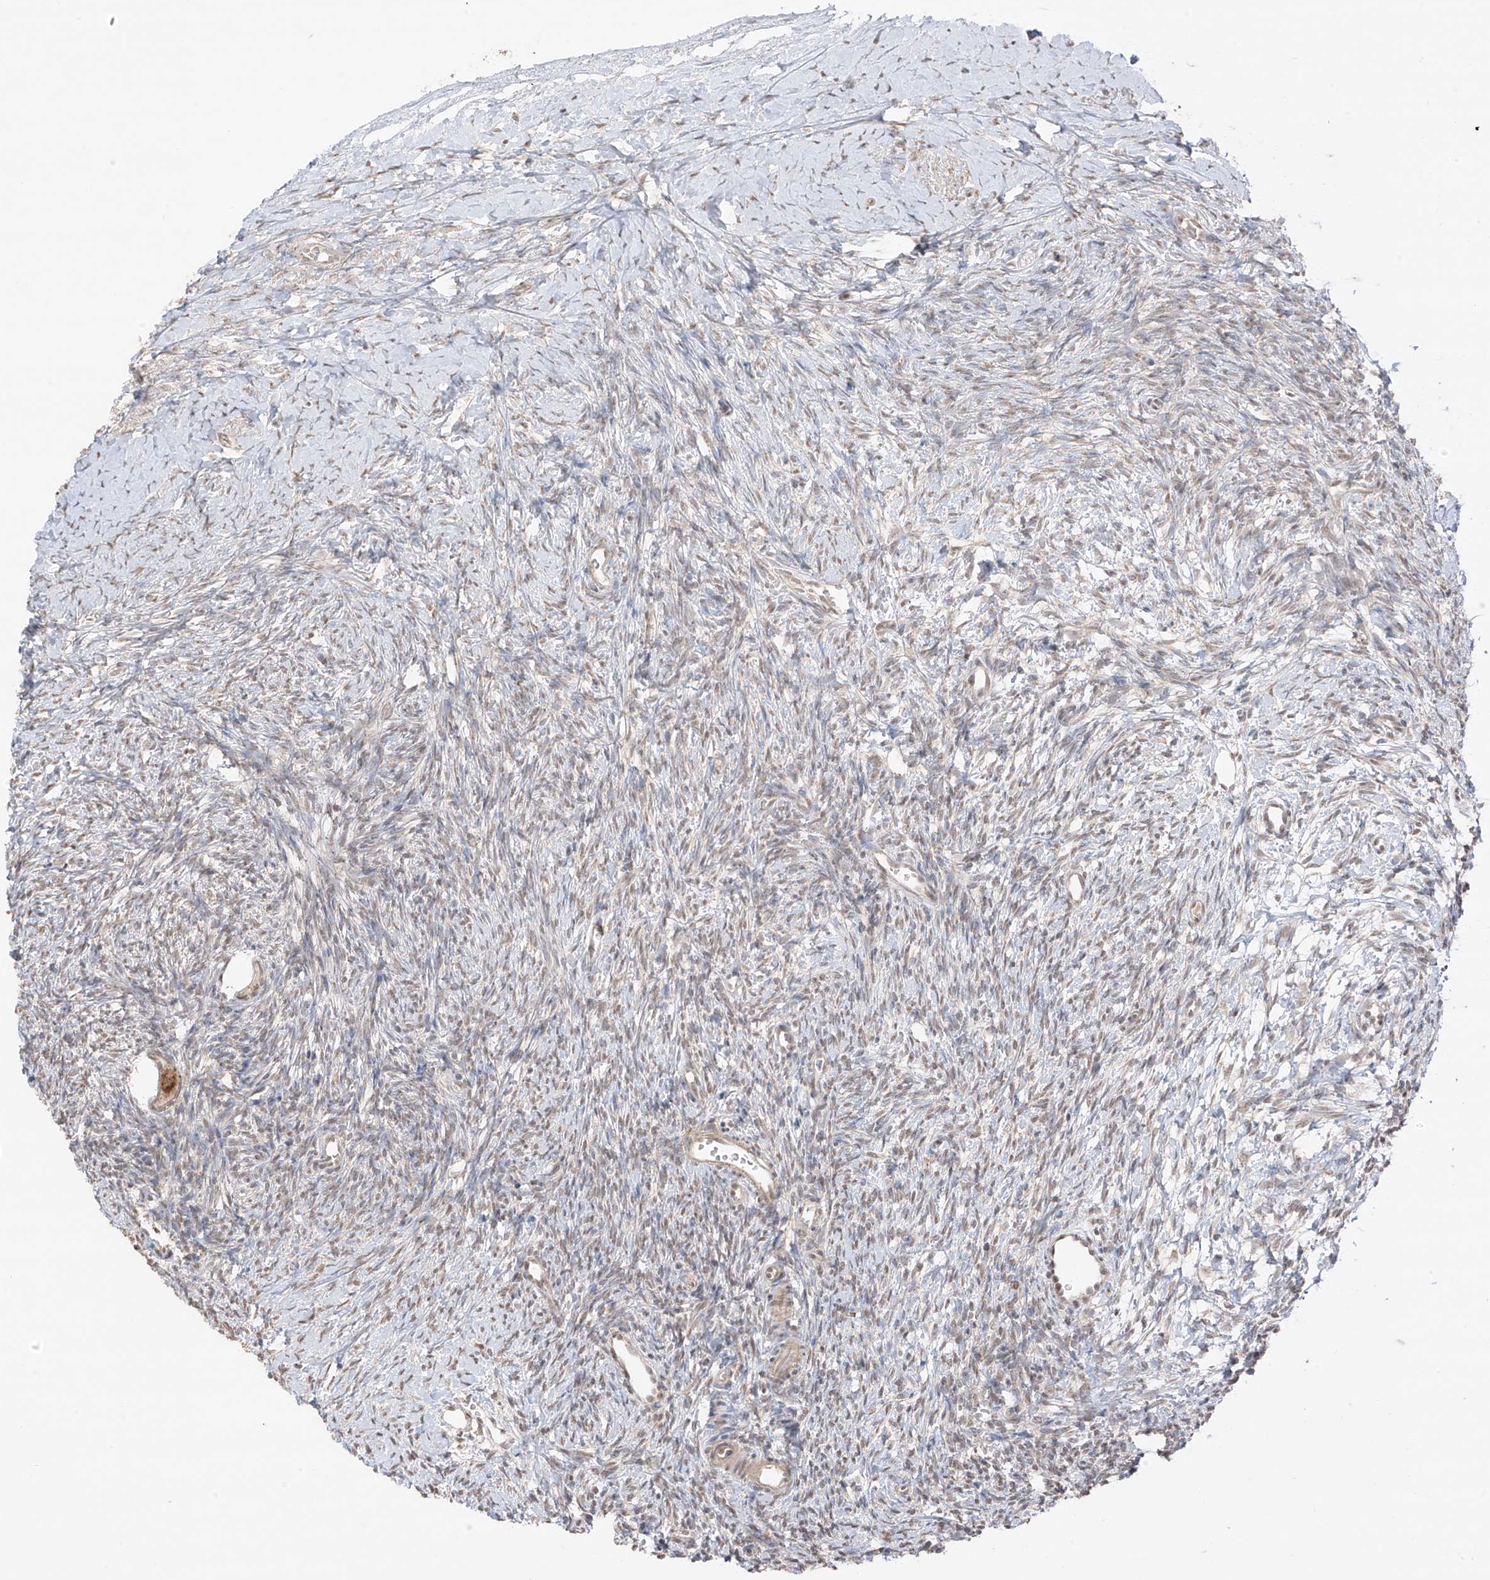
{"staining": {"intensity": "moderate", "quantity": ">75%", "location": "cytoplasmic/membranous"}, "tissue": "ovary", "cell_type": "Follicle cells", "image_type": "normal", "snomed": [{"axis": "morphology", "description": "Normal tissue, NOS"}, {"axis": "morphology", "description": "Developmental malformation"}, {"axis": "topography", "description": "Ovary"}], "caption": "Protein expression analysis of unremarkable human ovary reveals moderate cytoplasmic/membranous expression in about >75% of follicle cells.", "gene": "N4BP3", "patient": {"sex": "female", "age": 39}}